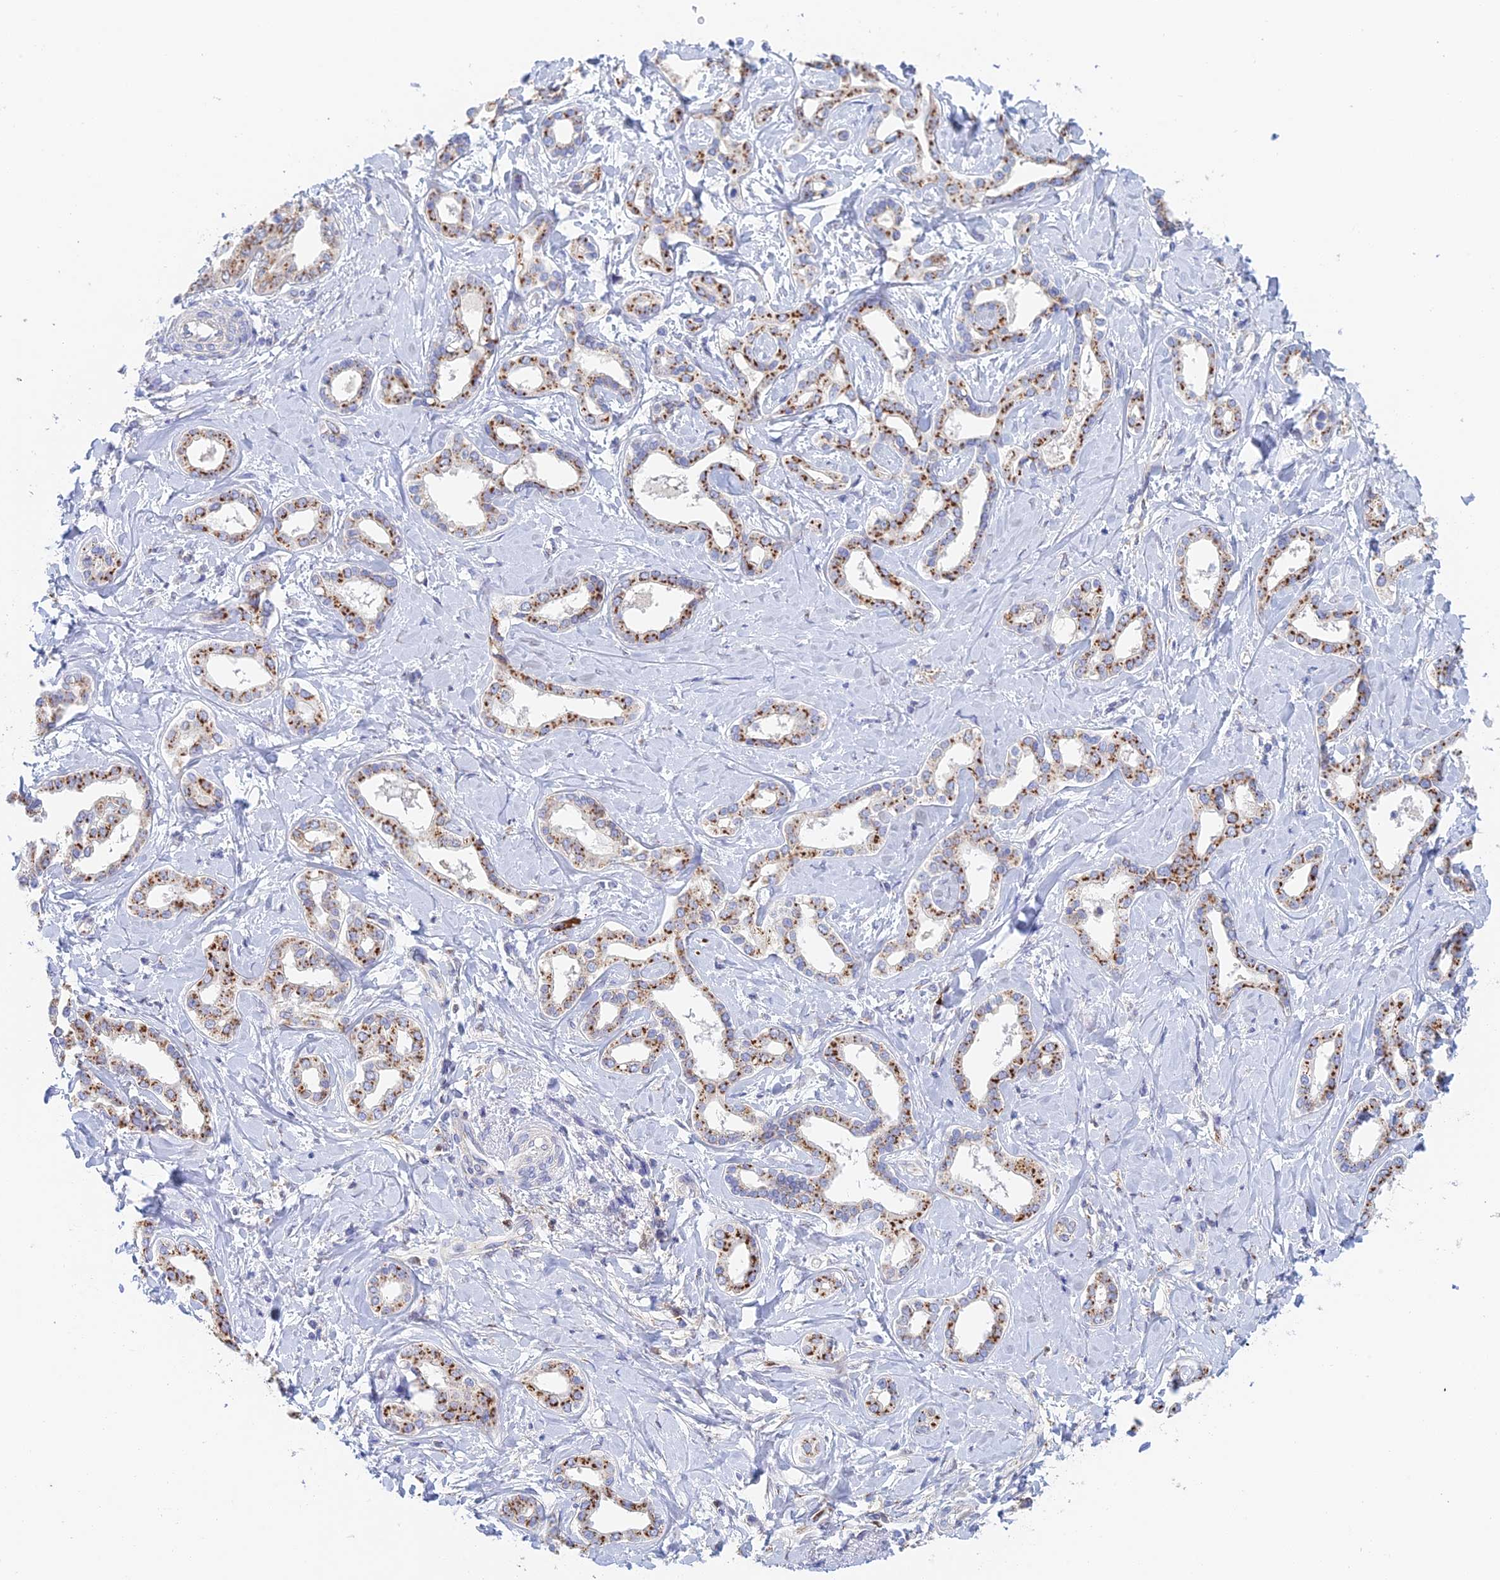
{"staining": {"intensity": "strong", "quantity": ">75%", "location": "cytoplasmic/membranous"}, "tissue": "liver cancer", "cell_type": "Tumor cells", "image_type": "cancer", "snomed": [{"axis": "morphology", "description": "Cholangiocarcinoma"}, {"axis": "topography", "description": "Liver"}], "caption": "Immunohistochemical staining of cholangiocarcinoma (liver) demonstrates high levels of strong cytoplasmic/membranous protein staining in approximately >75% of tumor cells.", "gene": "SLC24A3", "patient": {"sex": "female", "age": 77}}